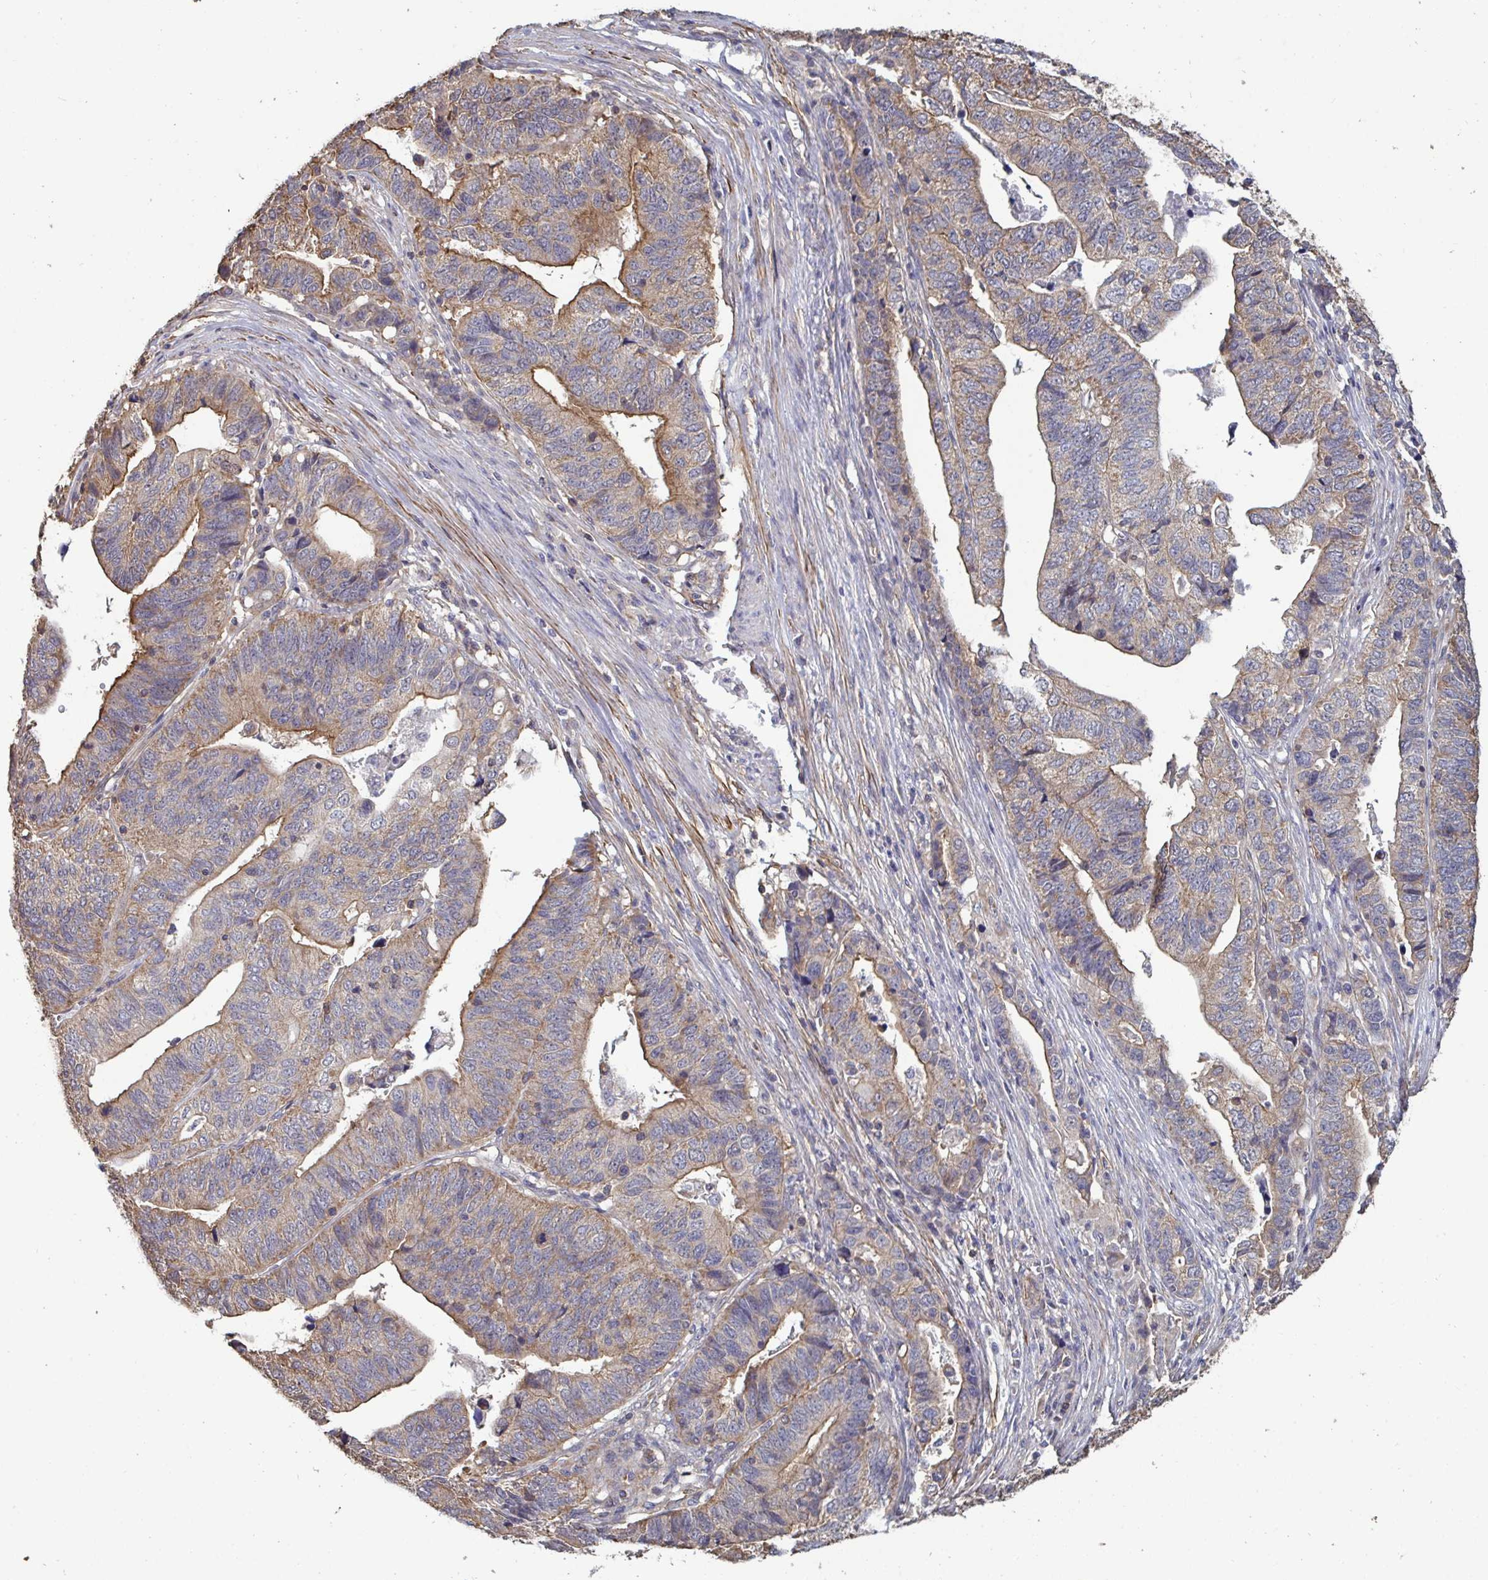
{"staining": {"intensity": "weak", "quantity": "25%-75%", "location": "cytoplasmic/membranous"}, "tissue": "stomach cancer", "cell_type": "Tumor cells", "image_type": "cancer", "snomed": [{"axis": "morphology", "description": "Adenocarcinoma, NOS"}, {"axis": "topography", "description": "Stomach, upper"}], "caption": "Protein expression analysis of human stomach cancer reveals weak cytoplasmic/membranous positivity in approximately 25%-75% of tumor cells.", "gene": "ISCU", "patient": {"sex": "female", "age": 67}}